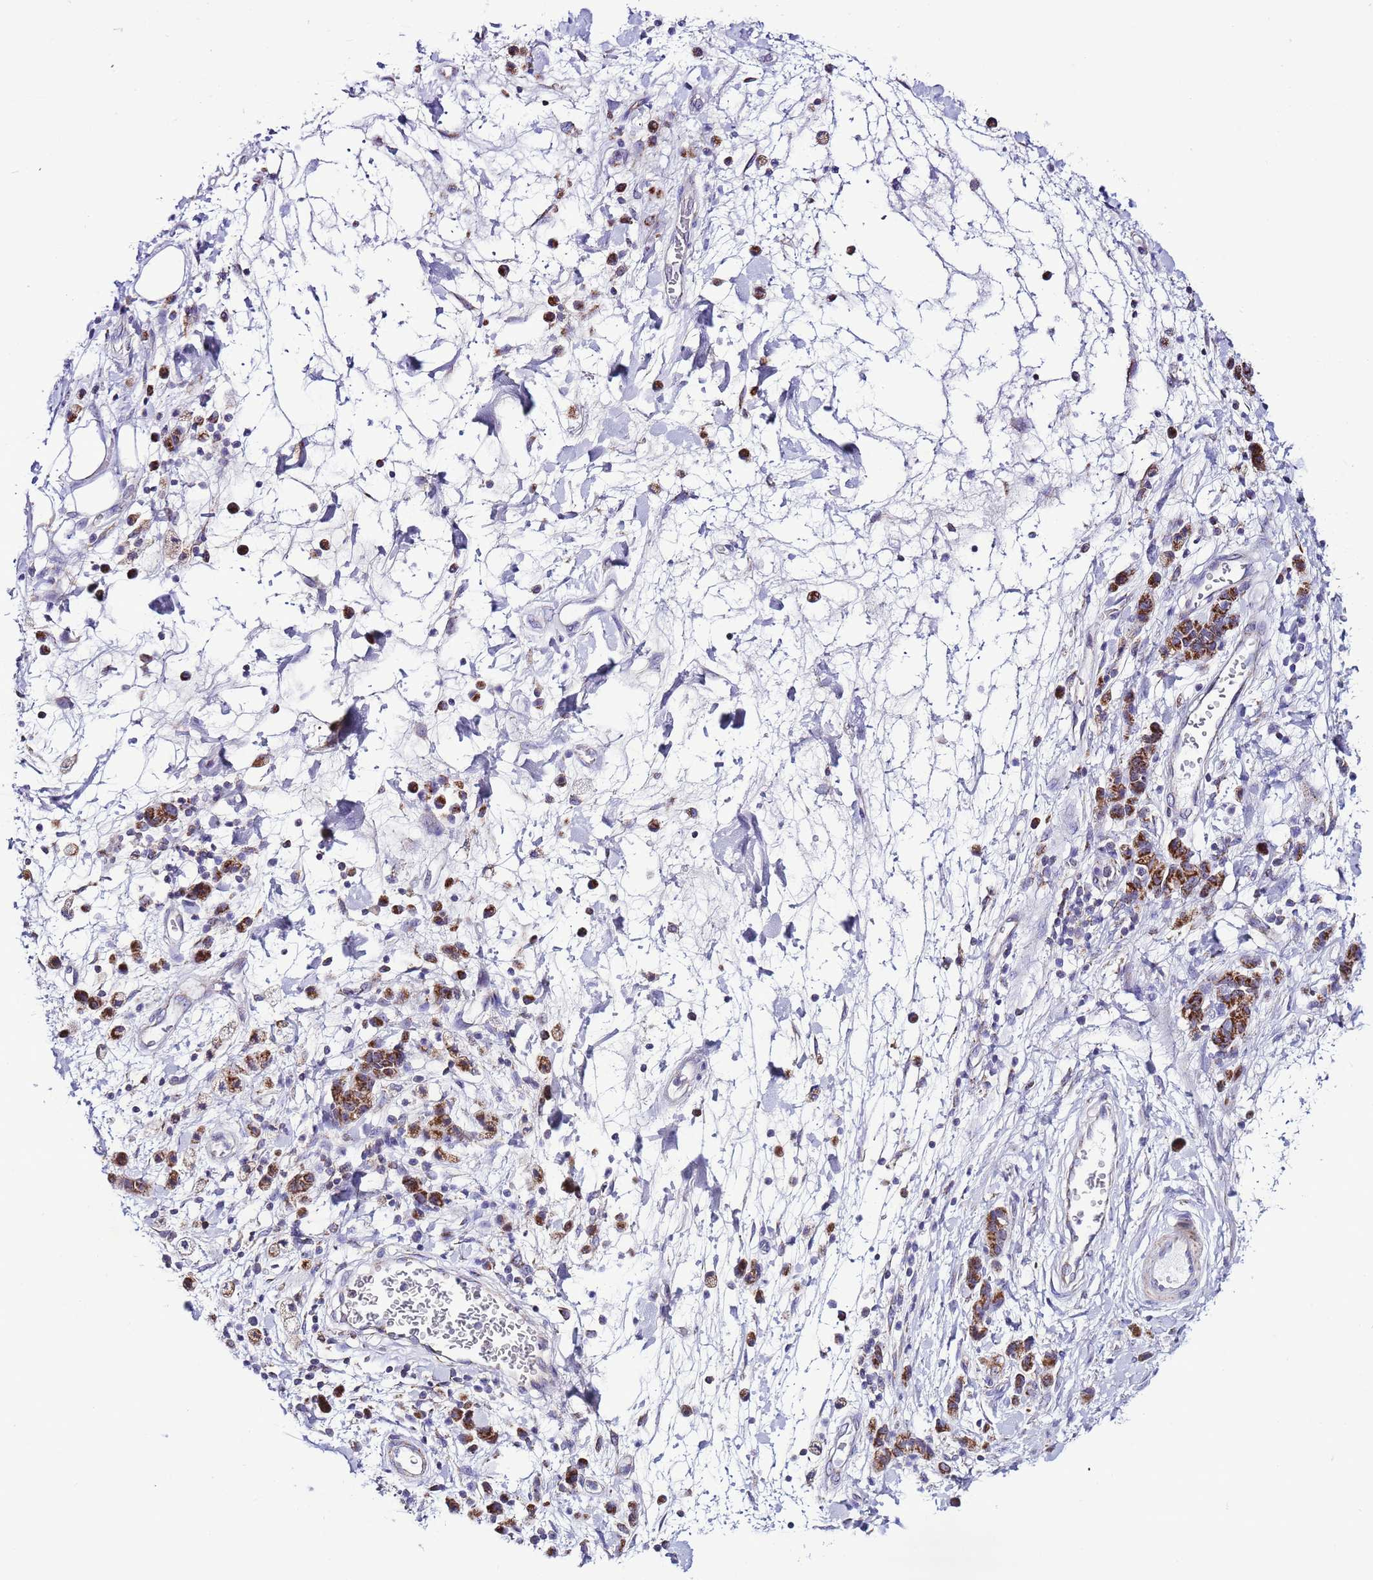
{"staining": {"intensity": "strong", "quantity": ">75%", "location": "cytoplasmic/membranous"}, "tissue": "stomach cancer", "cell_type": "Tumor cells", "image_type": "cancer", "snomed": [{"axis": "morphology", "description": "Adenocarcinoma, NOS"}, {"axis": "topography", "description": "Stomach"}], "caption": "A photomicrograph of stomach cancer stained for a protein reveals strong cytoplasmic/membranous brown staining in tumor cells.", "gene": "UEVLD", "patient": {"sex": "male", "age": 77}}